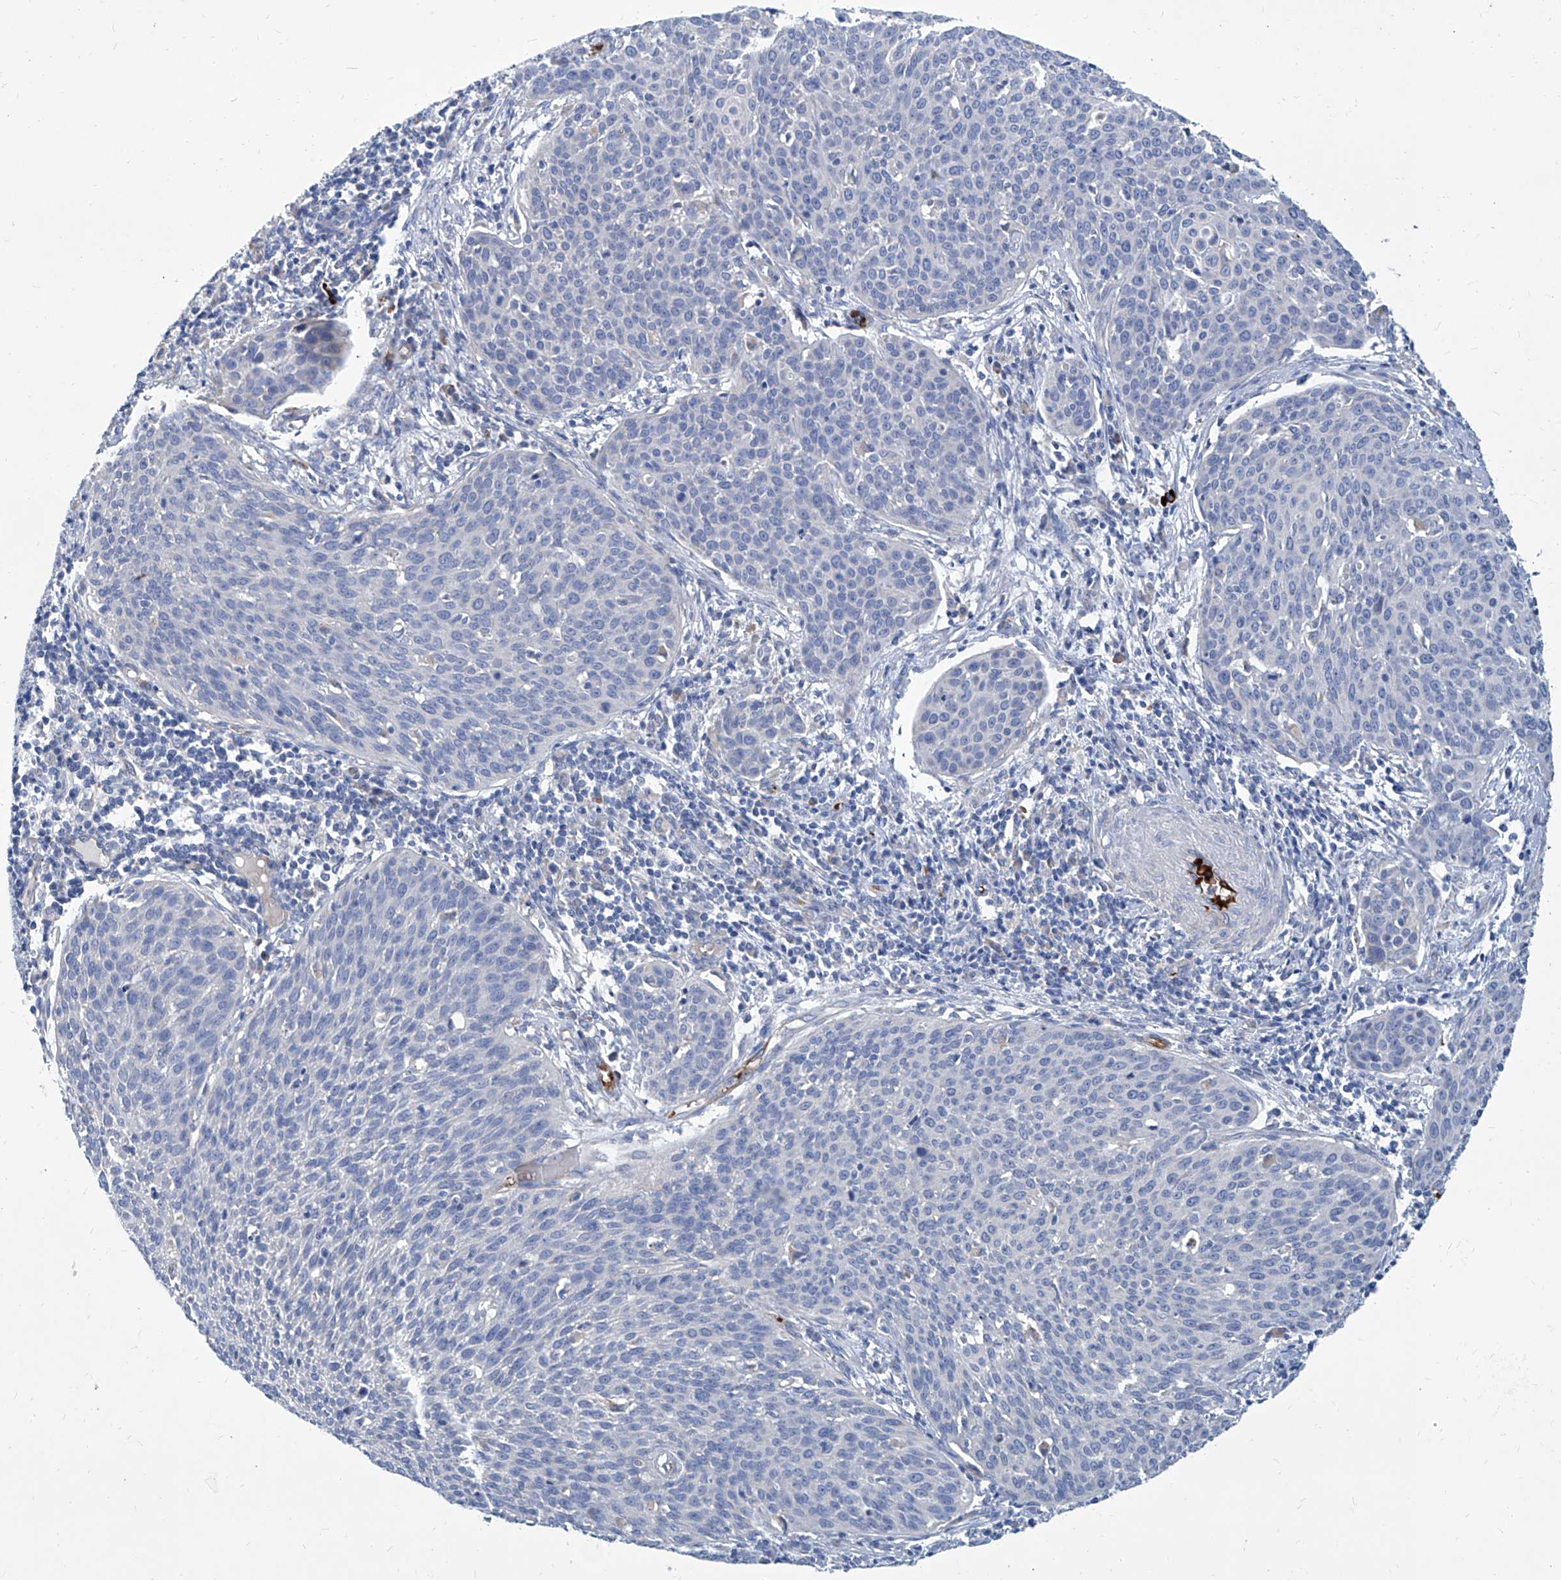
{"staining": {"intensity": "negative", "quantity": "none", "location": "none"}, "tissue": "cervical cancer", "cell_type": "Tumor cells", "image_type": "cancer", "snomed": [{"axis": "morphology", "description": "Squamous cell carcinoma, NOS"}, {"axis": "topography", "description": "Cervix"}], "caption": "Histopathology image shows no protein expression in tumor cells of cervical cancer tissue.", "gene": "FPR2", "patient": {"sex": "female", "age": 38}}